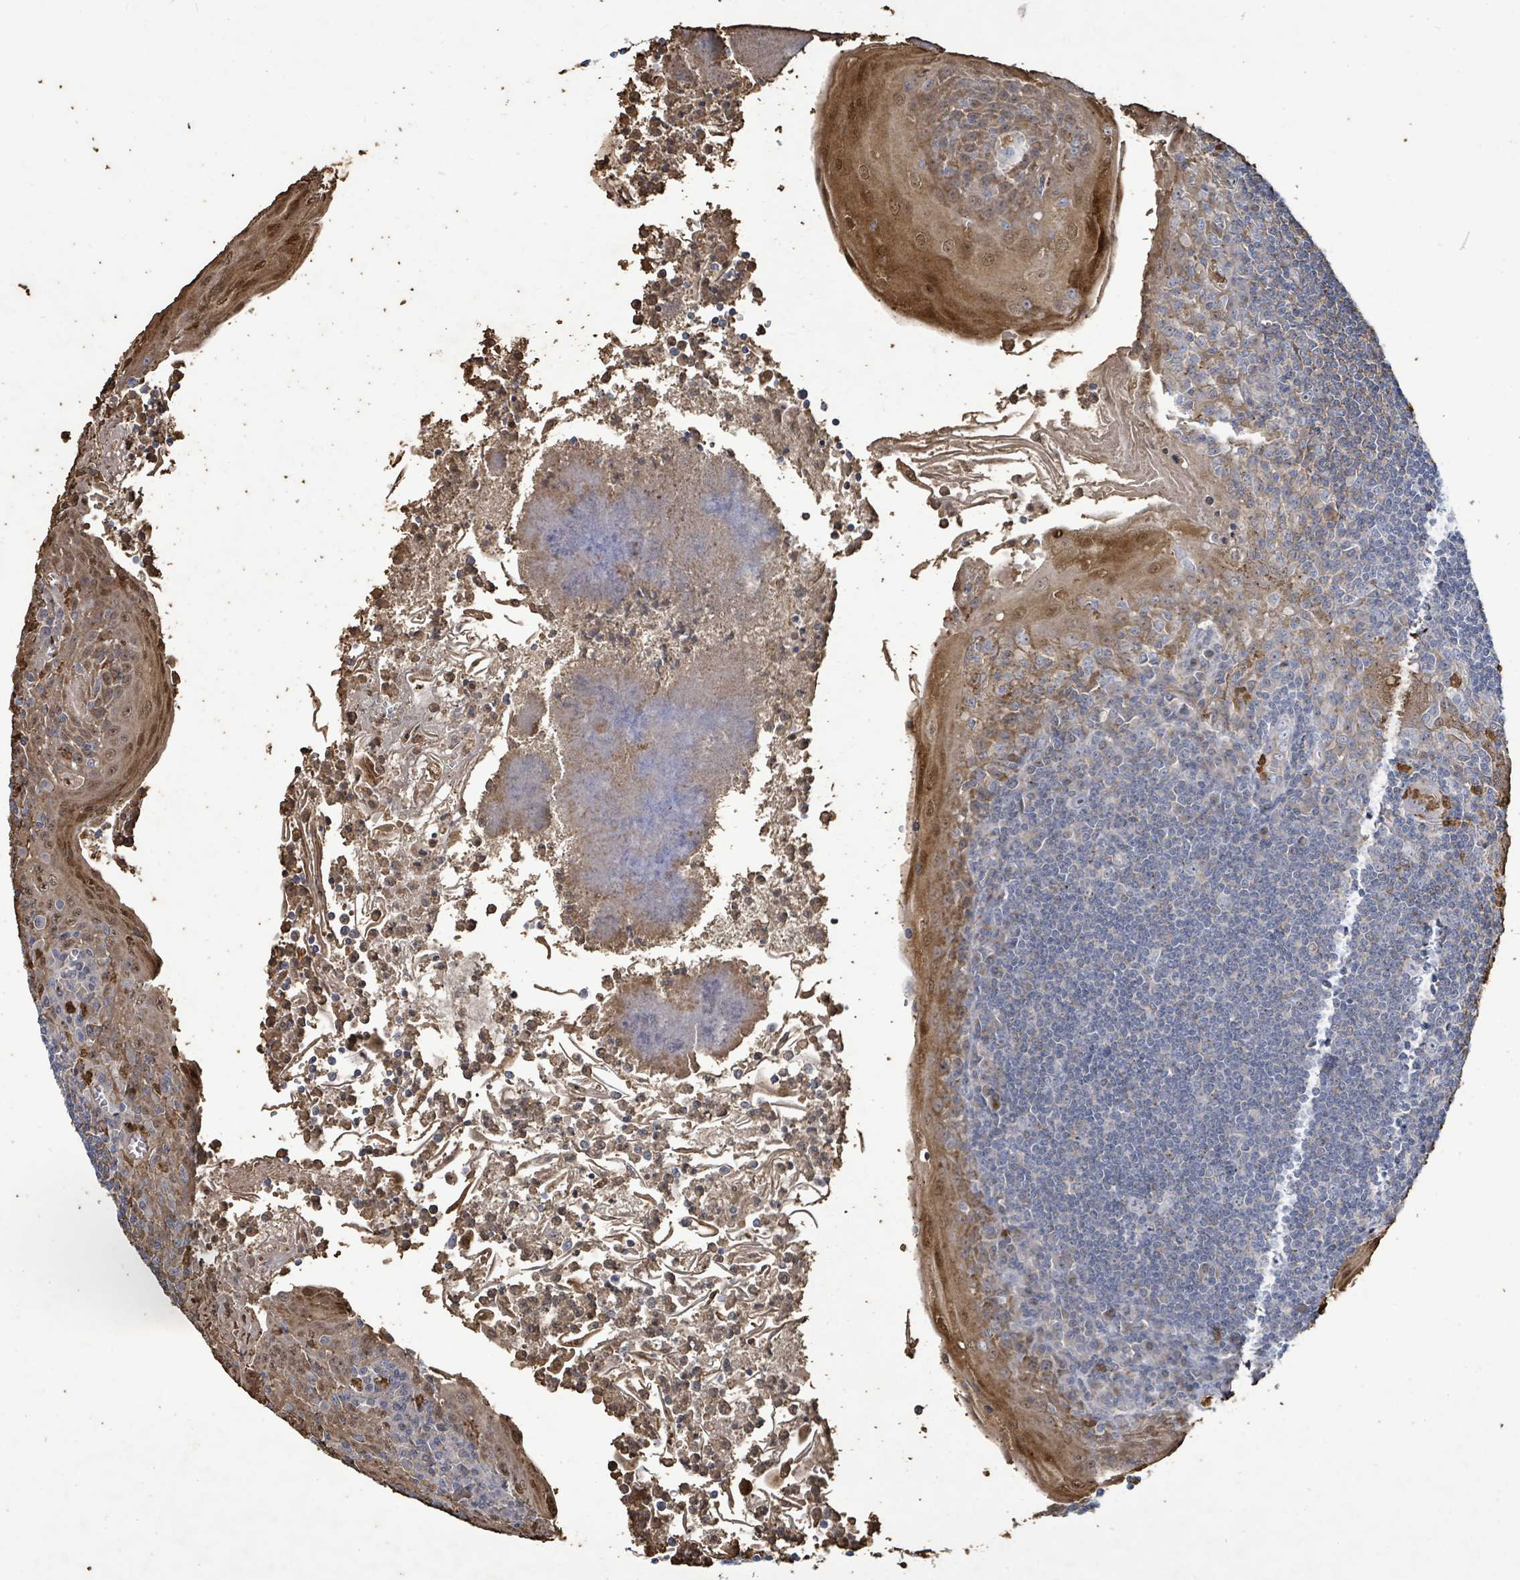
{"staining": {"intensity": "weak", "quantity": "<25%", "location": "cytoplasmic/membranous"}, "tissue": "tonsil", "cell_type": "Germinal center cells", "image_type": "normal", "snomed": [{"axis": "morphology", "description": "Normal tissue, NOS"}, {"axis": "topography", "description": "Tonsil"}], "caption": "High power microscopy histopathology image of an immunohistochemistry (IHC) image of normal tonsil, revealing no significant expression in germinal center cells. (DAB (3,3'-diaminobenzidine) IHC, high magnification).", "gene": "FAM210A", "patient": {"sex": "male", "age": 27}}